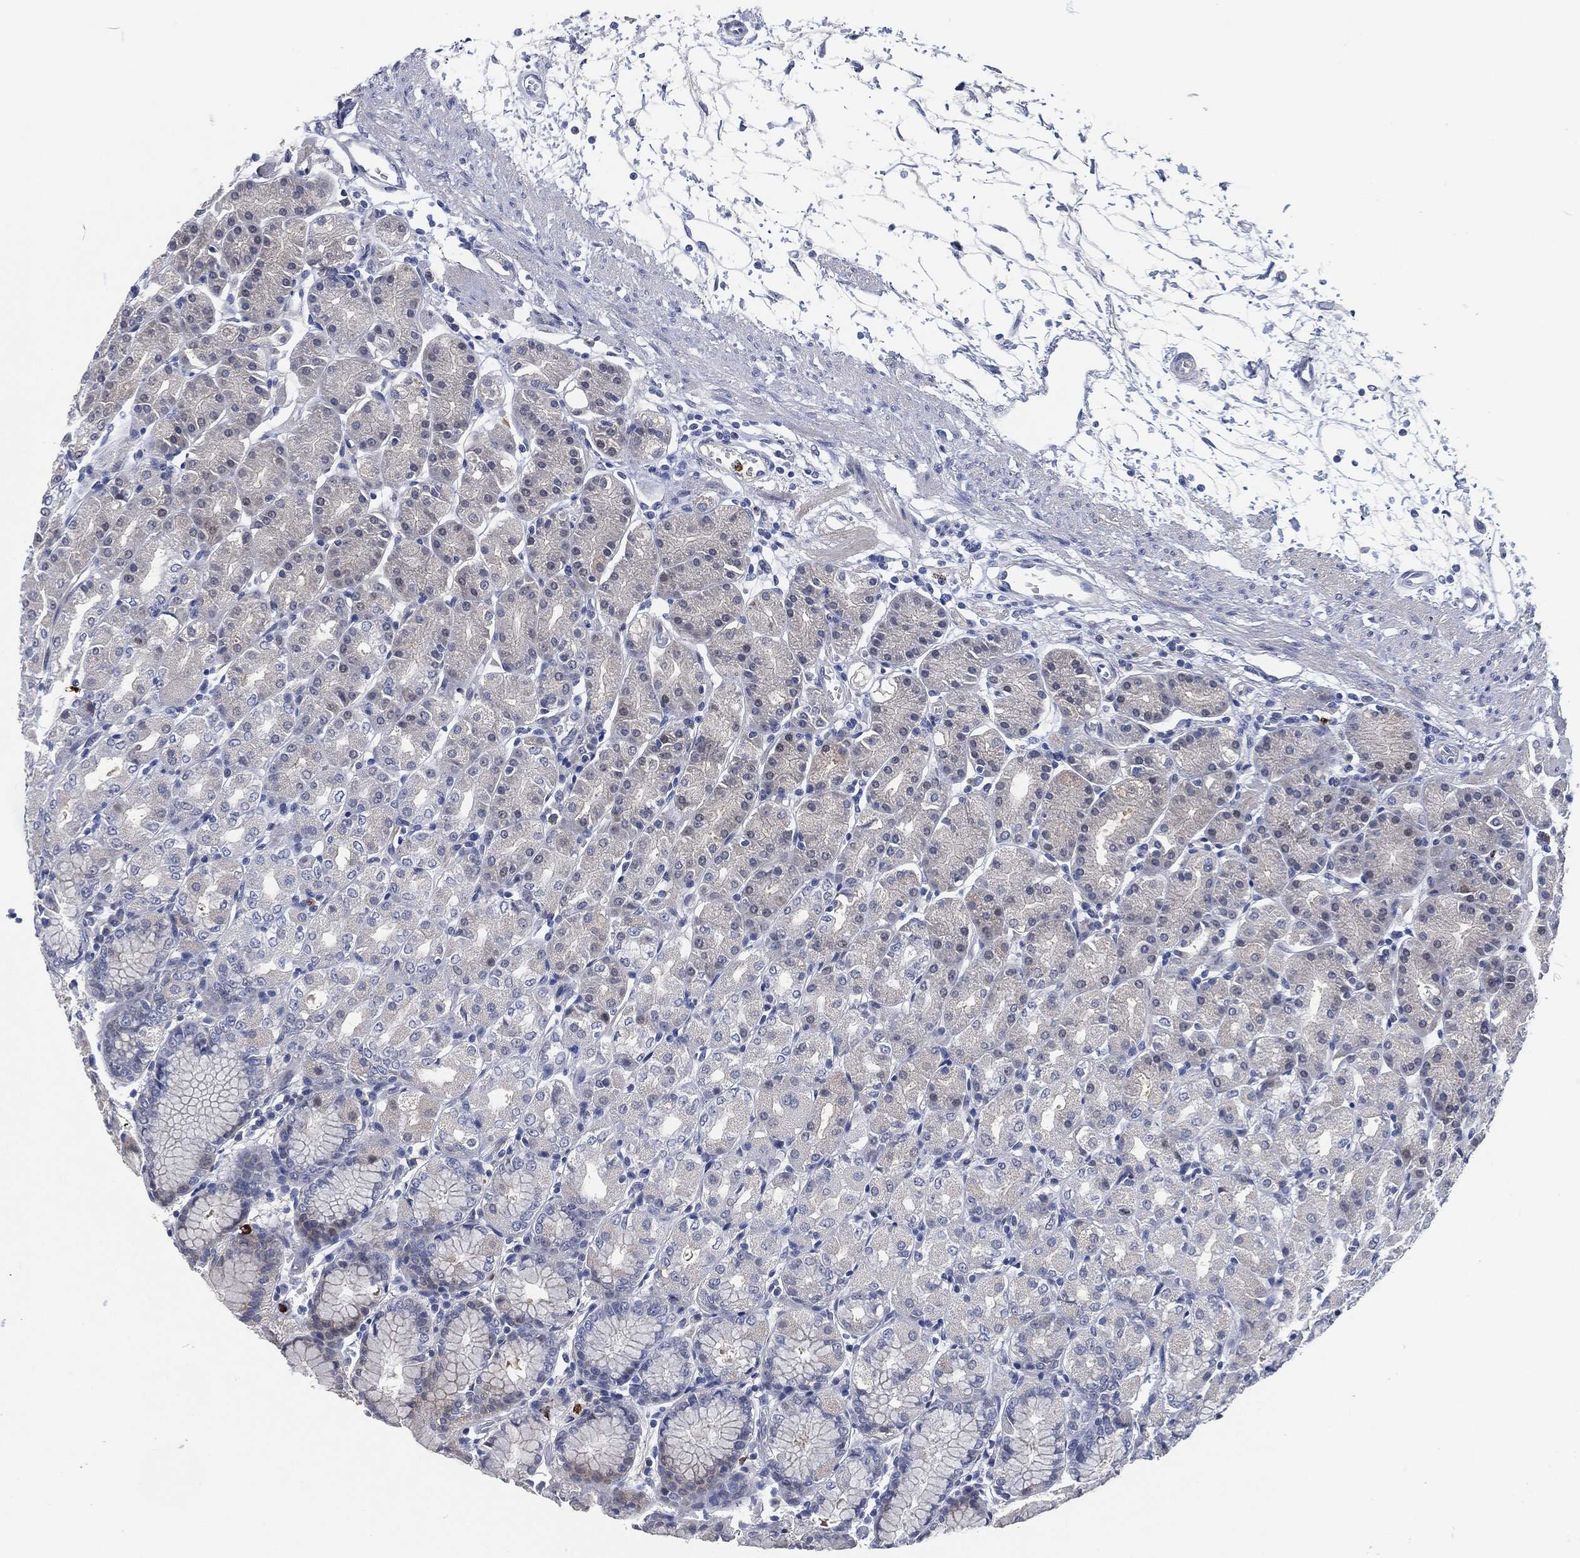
{"staining": {"intensity": "negative", "quantity": "none", "location": "none"}, "tissue": "stomach", "cell_type": "Glandular cells", "image_type": "normal", "snomed": [{"axis": "morphology", "description": "Normal tissue, NOS"}, {"axis": "morphology", "description": "Adenocarcinoma, NOS"}, {"axis": "topography", "description": "Stomach"}], "caption": "Immunohistochemical staining of normal human stomach displays no significant staining in glandular cells. The staining was performed using DAB (3,3'-diaminobenzidine) to visualize the protein expression in brown, while the nuclei were stained in blue with hematoxylin (Magnification: 20x).", "gene": "MPO", "patient": {"sex": "female", "age": 81}}